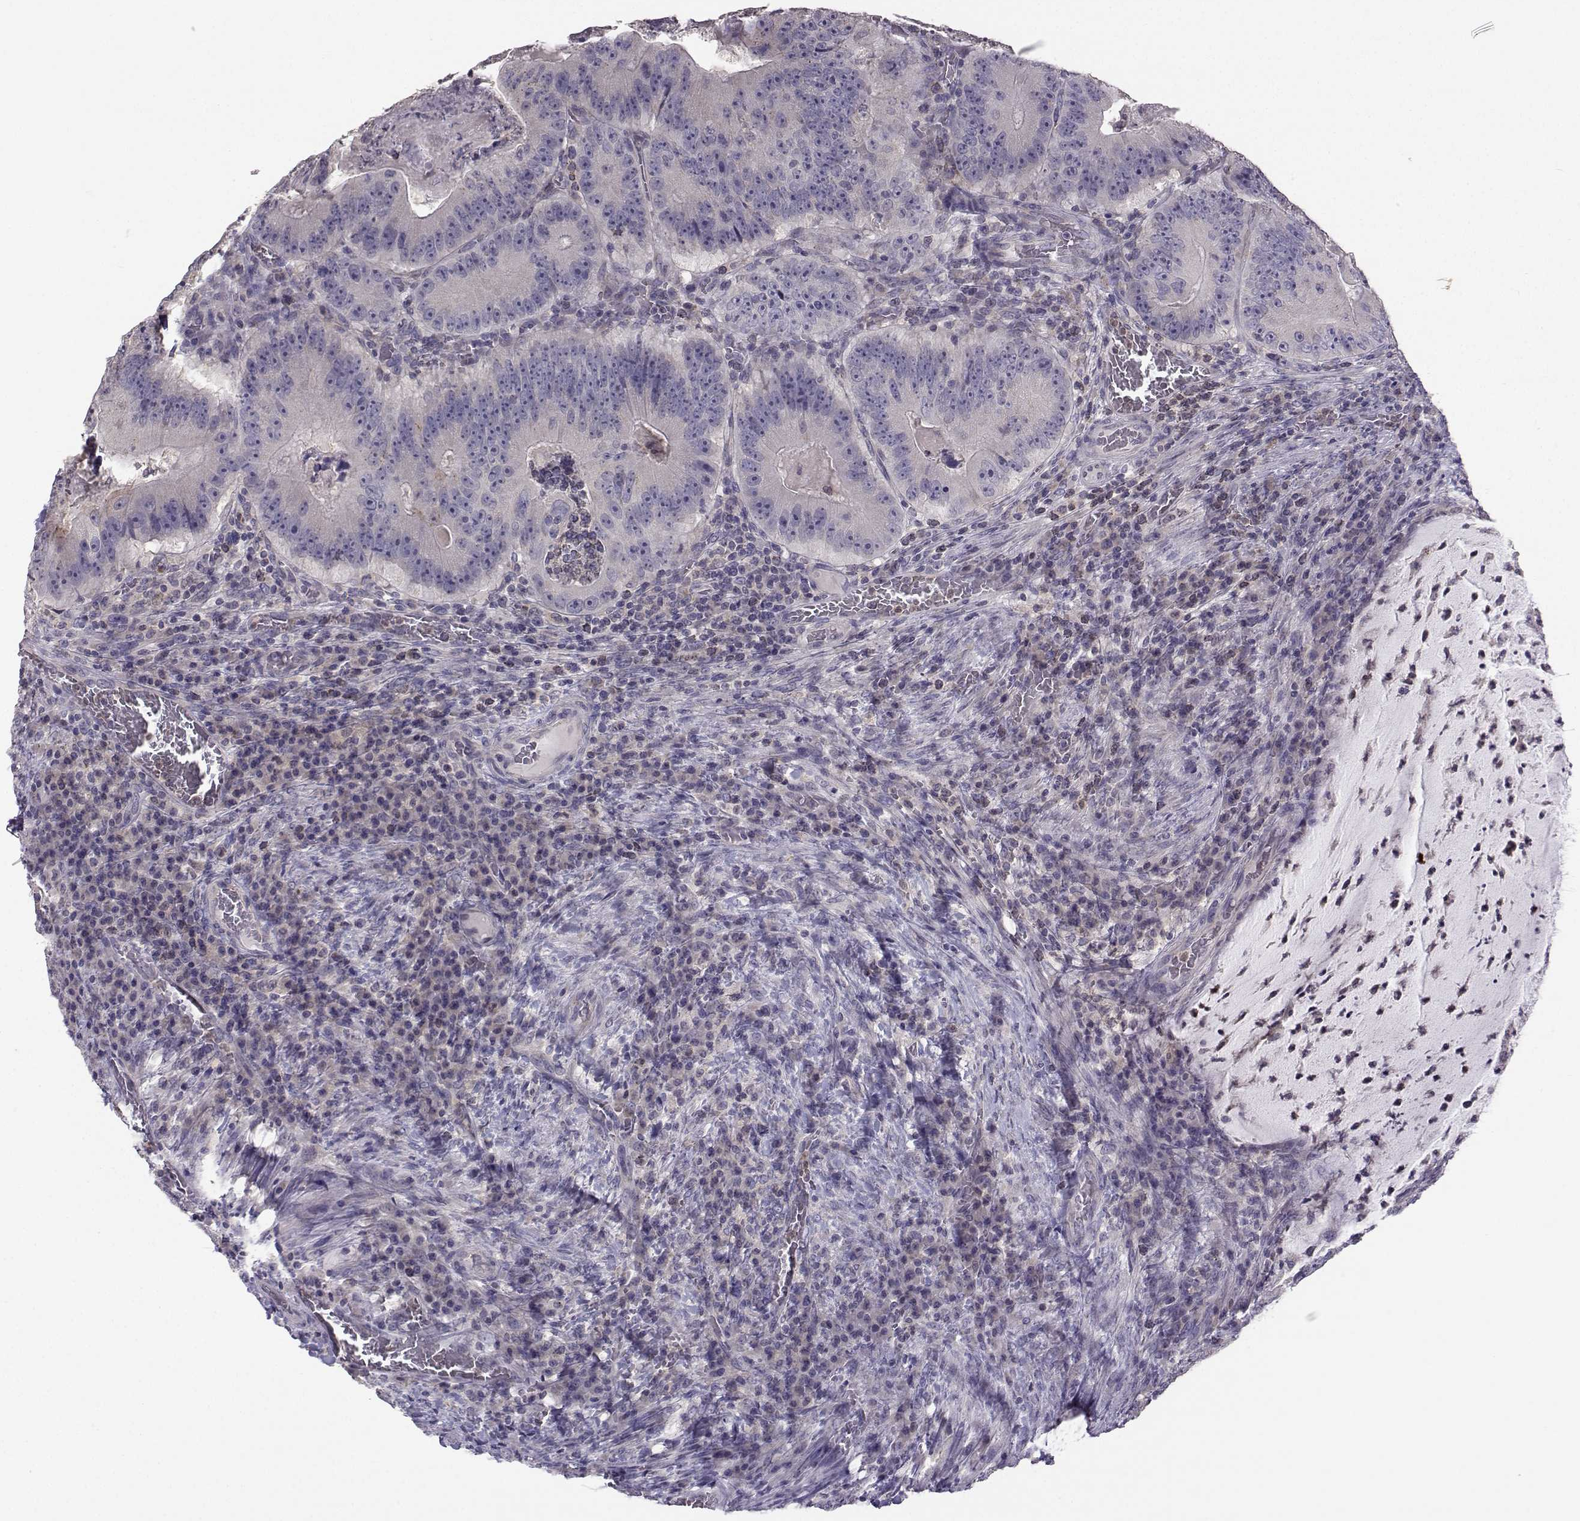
{"staining": {"intensity": "negative", "quantity": "none", "location": "none"}, "tissue": "colorectal cancer", "cell_type": "Tumor cells", "image_type": "cancer", "snomed": [{"axis": "morphology", "description": "Adenocarcinoma, NOS"}, {"axis": "topography", "description": "Colon"}], "caption": "IHC micrograph of neoplastic tissue: human colorectal adenocarcinoma stained with DAB reveals no significant protein expression in tumor cells.", "gene": "FCAMR", "patient": {"sex": "female", "age": 86}}